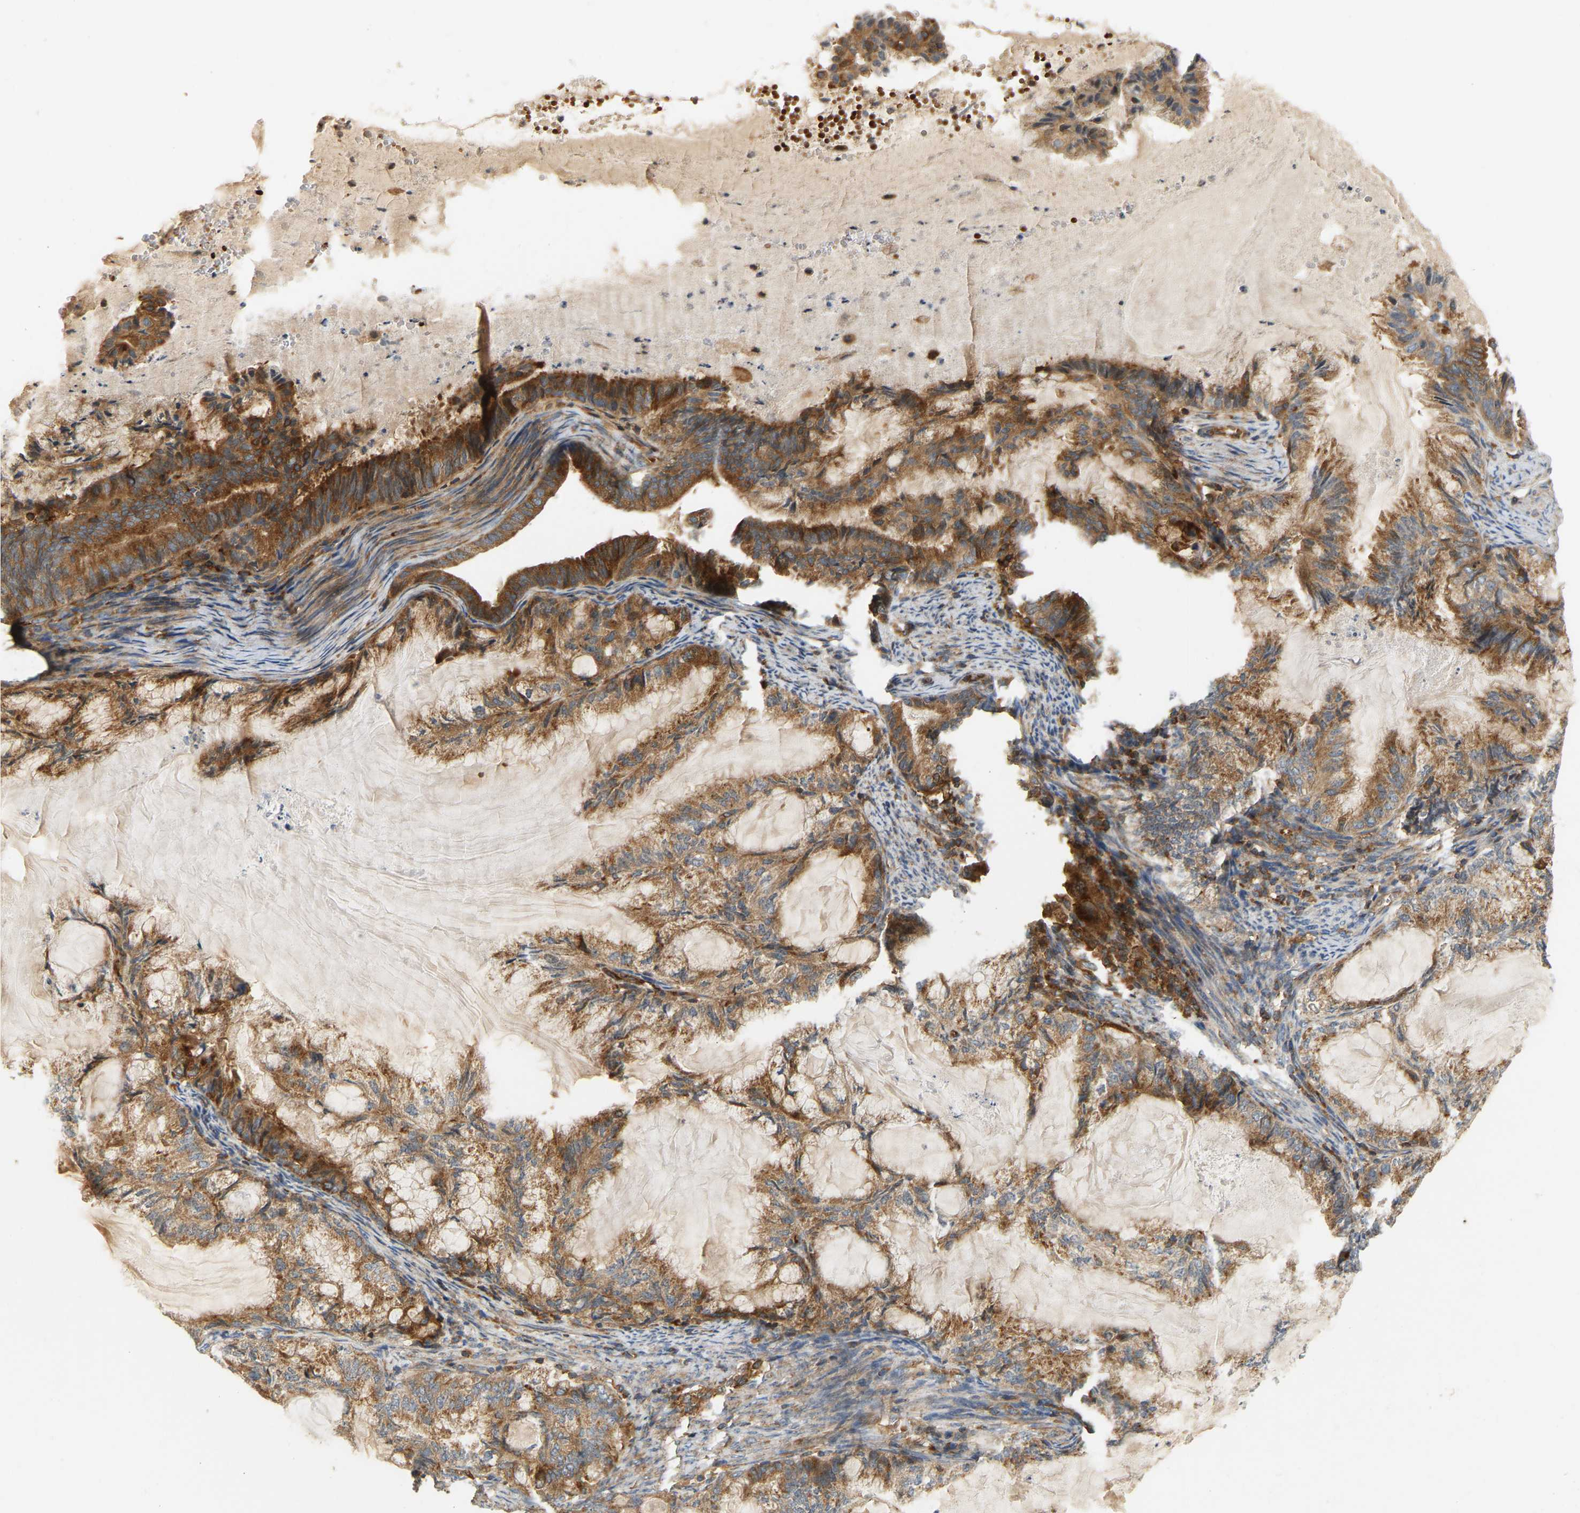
{"staining": {"intensity": "strong", "quantity": "25%-75%", "location": "cytoplasmic/membranous"}, "tissue": "endometrial cancer", "cell_type": "Tumor cells", "image_type": "cancer", "snomed": [{"axis": "morphology", "description": "Adenocarcinoma, NOS"}, {"axis": "topography", "description": "Endometrium"}], "caption": "Endometrial cancer (adenocarcinoma) tissue displays strong cytoplasmic/membranous expression in approximately 25%-75% of tumor cells, visualized by immunohistochemistry.", "gene": "AKAP13", "patient": {"sex": "female", "age": 86}}